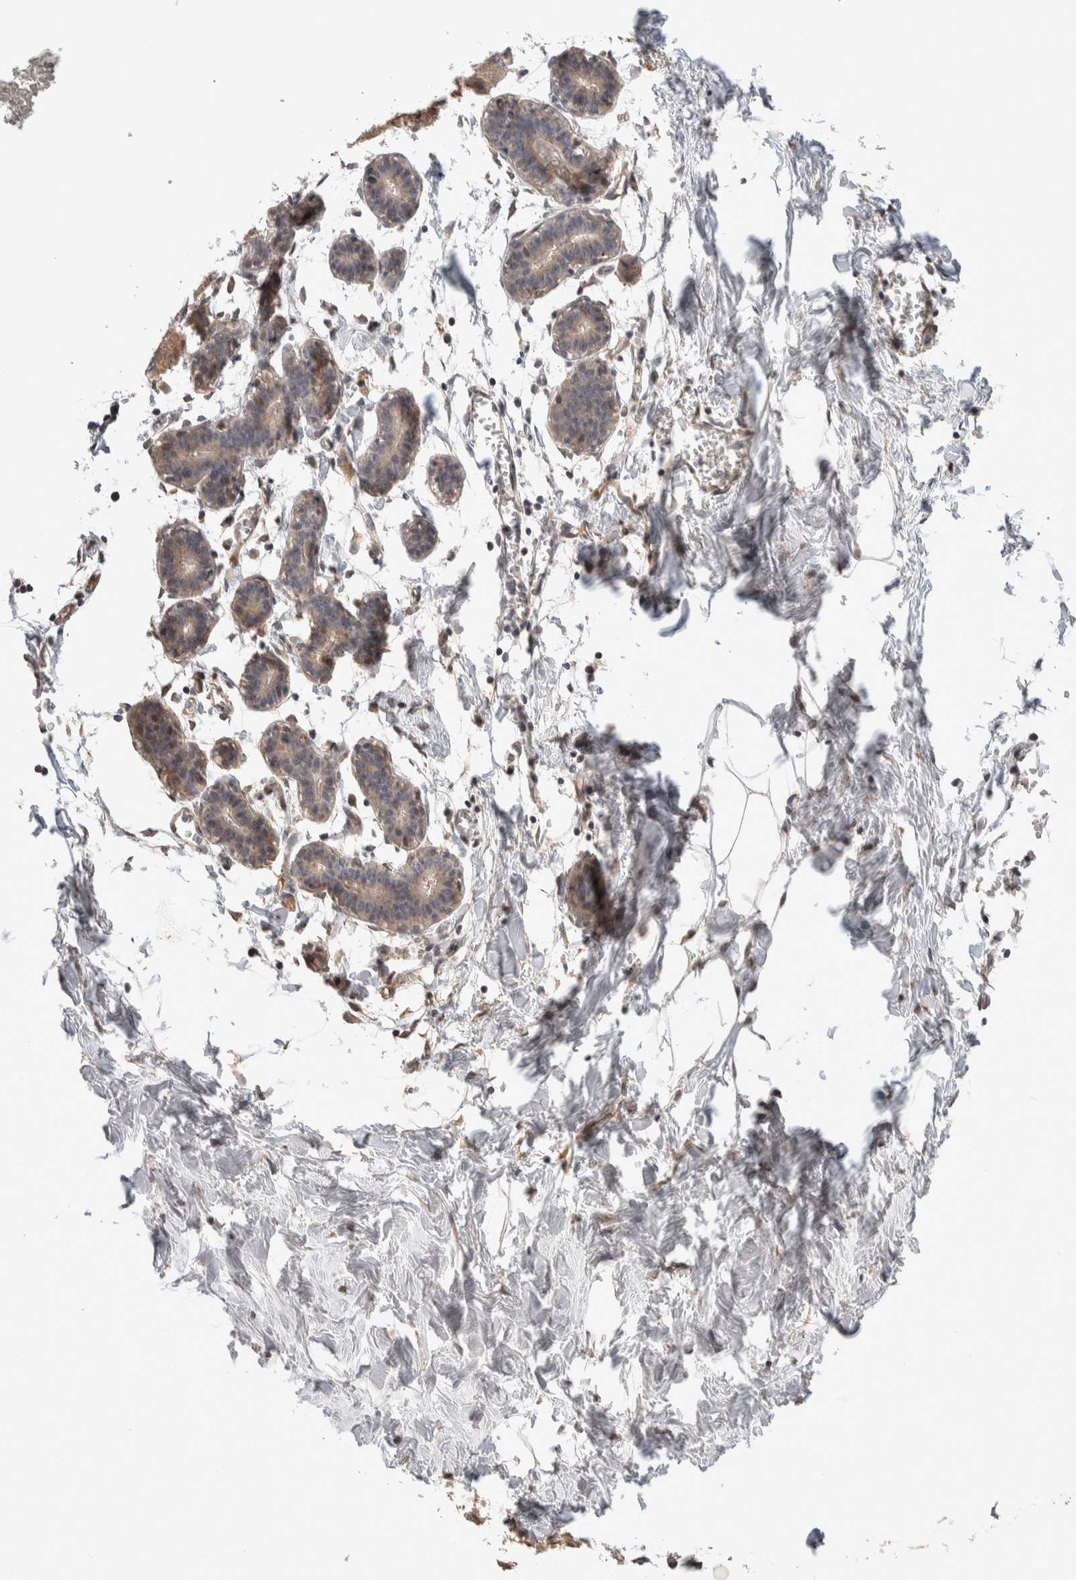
{"staining": {"intensity": "weak", "quantity": ">75%", "location": "cytoplasmic/membranous"}, "tissue": "breast", "cell_type": "Glandular cells", "image_type": "normal", "snomed": [{"axis": "morphology", "description": "Normal tissue, NOS"}, {"axis": "topography", "description": "Breast"}], "caption": "Brown immunohistochemical staining in benign human breast exhibits weak cytoplasmic/membranous expression in about >75% of glandular cells. Nuclei are stained in blue.", "gene": "PRDM15", "patient": {"sex": "female", "age": 27}}